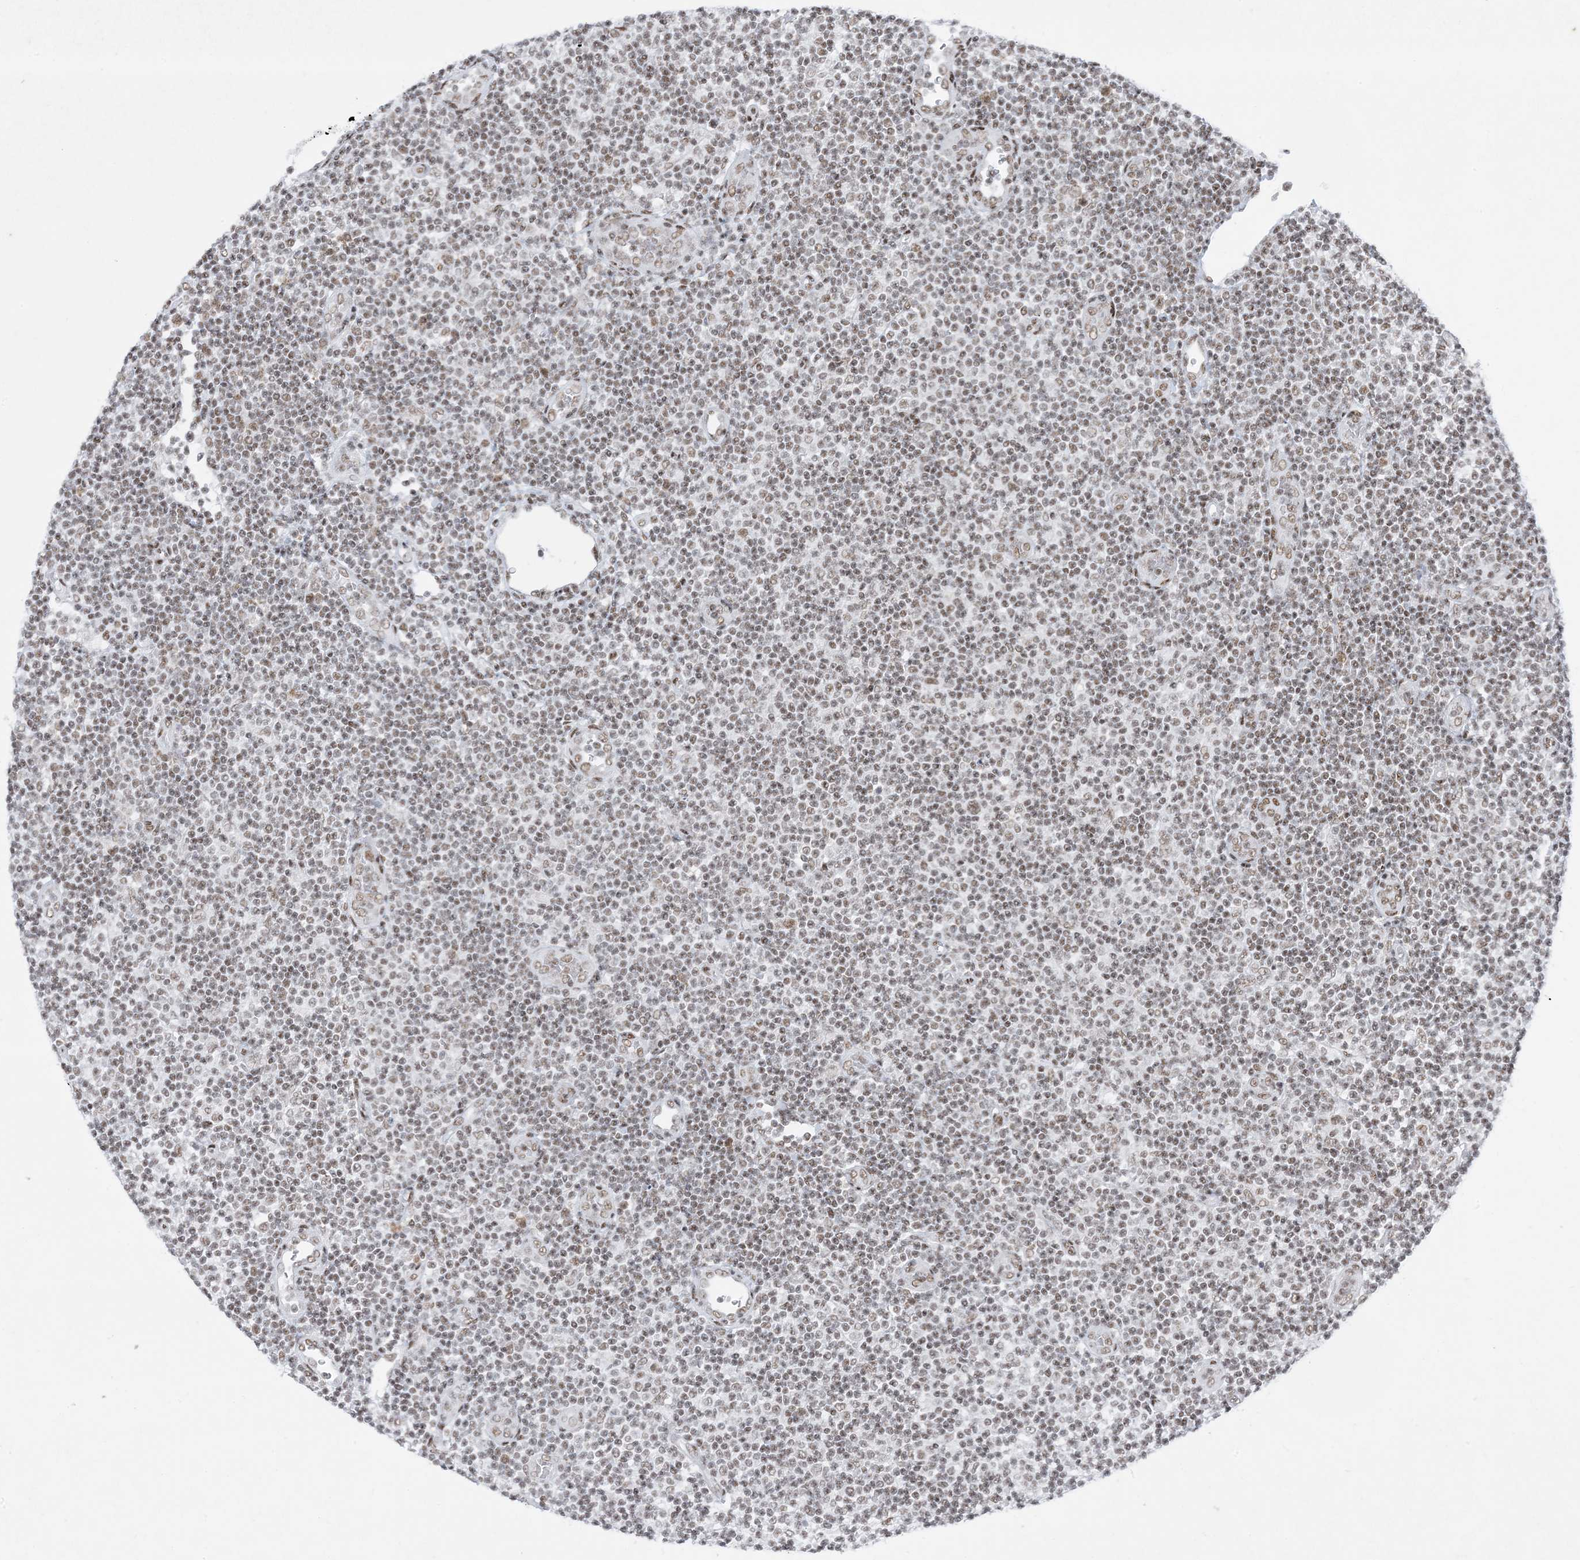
{"staining": {"intensity": "moderate", "quantity": "25%-75%", "location": "nuclear"}, "tissue": "lymphoma", "cell_type": "Tumor cells", "image_type": "cancer", "snomed": [{"axis": "morphology", "description": "Malignant lymphoma, non-Hodgkin's type, Low grade"}, {"axis": "topography", "description": "Lymph node"}], "caption": "A medium amount of moderate nuclear positivity is present in approximately 25%-75% of tumor cells in lymphoma tissue.", "gene": "PKNOX2", "patient": {"sex": "male", "age": 83}}